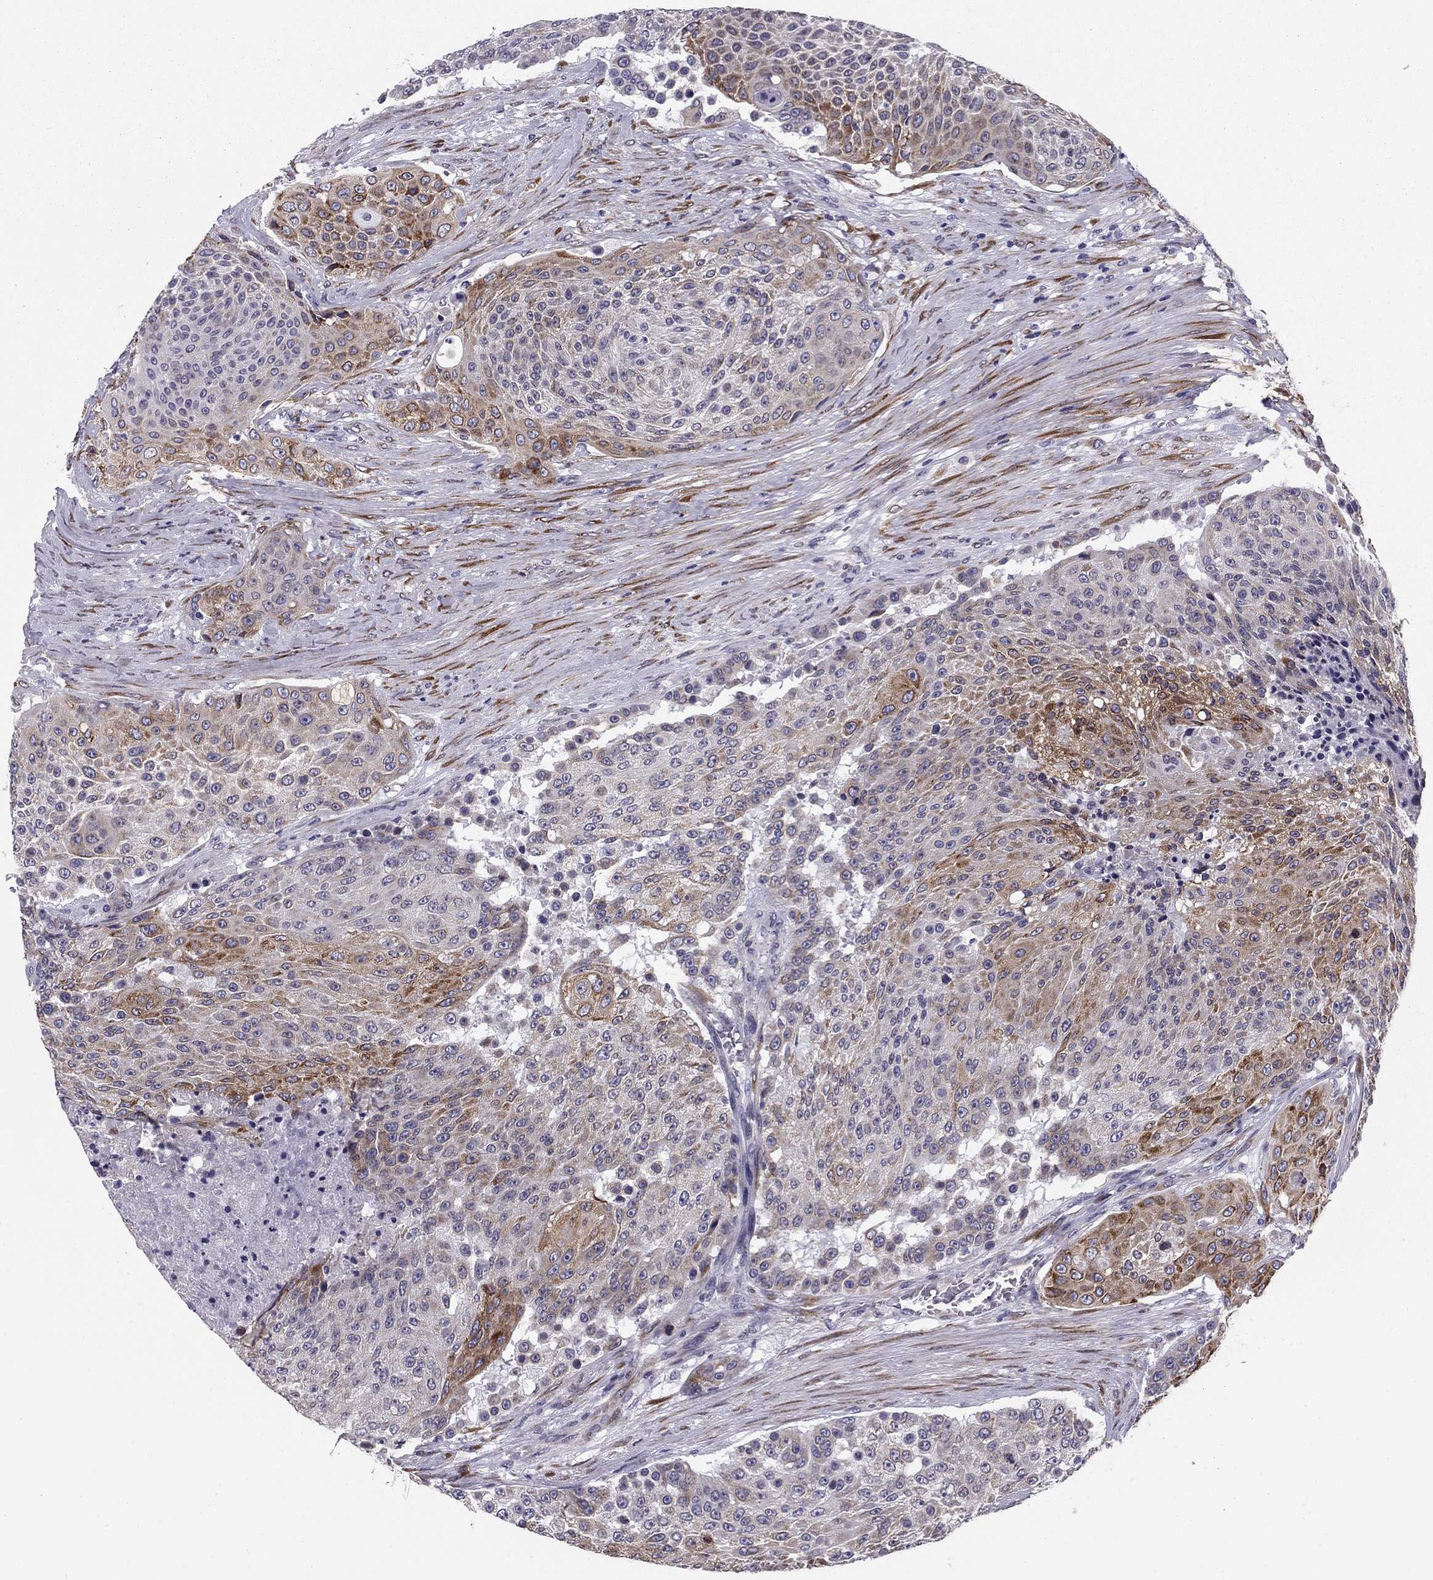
{"staining": {"intensity": "moderate", "quantity": "25%-75%", "location": "cytoplasmic/membranous"}, "tissue": "urothelial cancer", "cell_type": "Tumor cells", "image_type": "cancer", "snomed": [{"axis": "morphology", "description": "Urothelial carcinoma, High grade"}, {"axis": "topography", "description": "Urinary bladder"}], "caption": "High-magnification brightfield microscopy of urothelial carcinoma (high-grade) stained with DAB (brown) and counterstained with hematoxylin (blue). tumor cells exhibit moderate cytoplasmic/membranous expression is identified in about25%-75% of cells. (IHC, brightfield microscopy, high magnification).", "gene": "TMED3", "patient": {"sex": "female", "age": 63}}